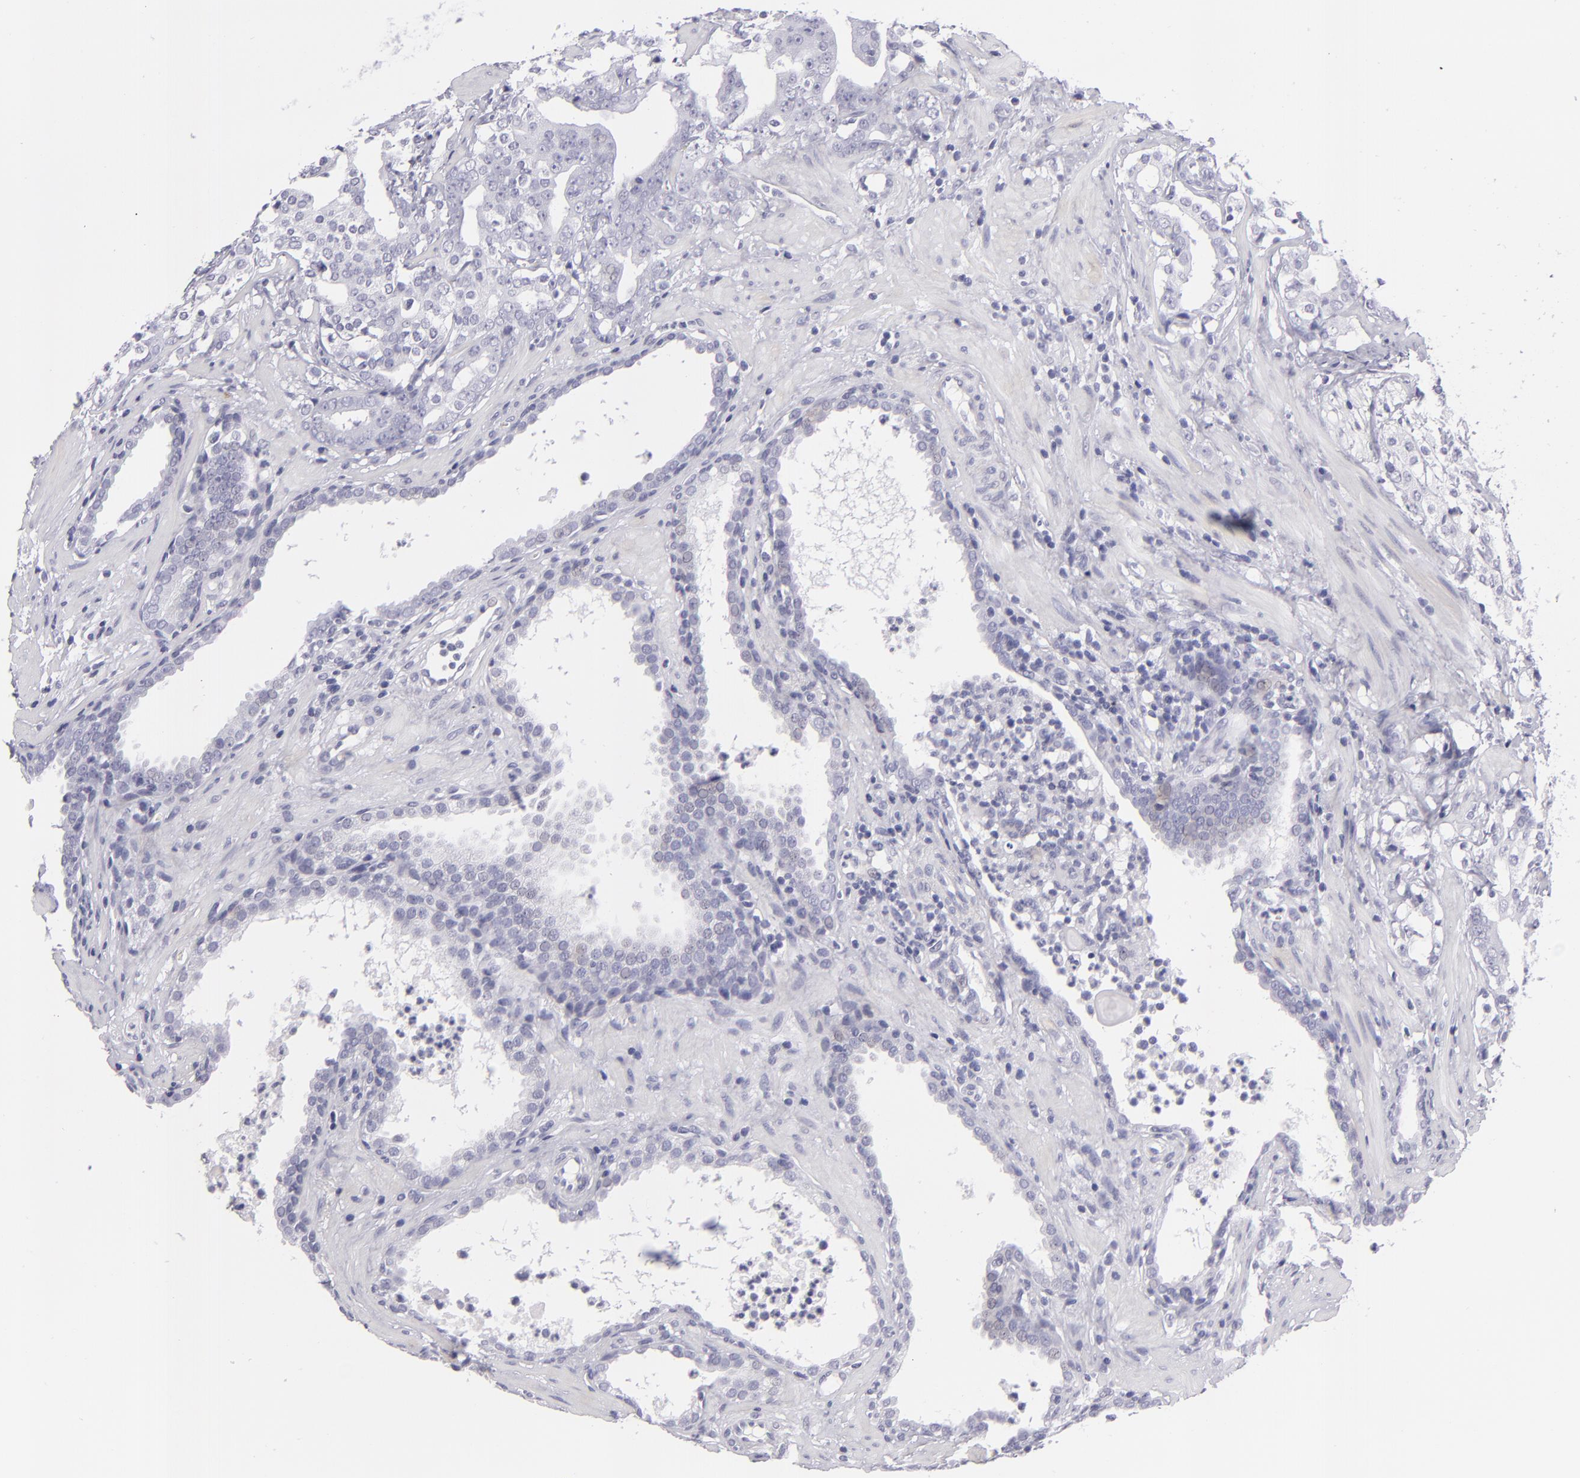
{"staining": {"intensity": "negative", "quantity": "none", "location": "none"}, "tissue": "prostate cancer", "cell_type": "Tumor cells", "image_type": "cancer", "snomed": [{"axis": "morphology", "description": "Adenocarcinoma, Low grade"}, {"axis": "topography", "description": "Prostate"}], "caption": "Prostate cancer (adenocarcinoma (low-grade)) stained for a protein using IHC demonstrates no staining tumor cells.", "gene": "VIL1", "patient": {"sex": "male", "age": 59}}